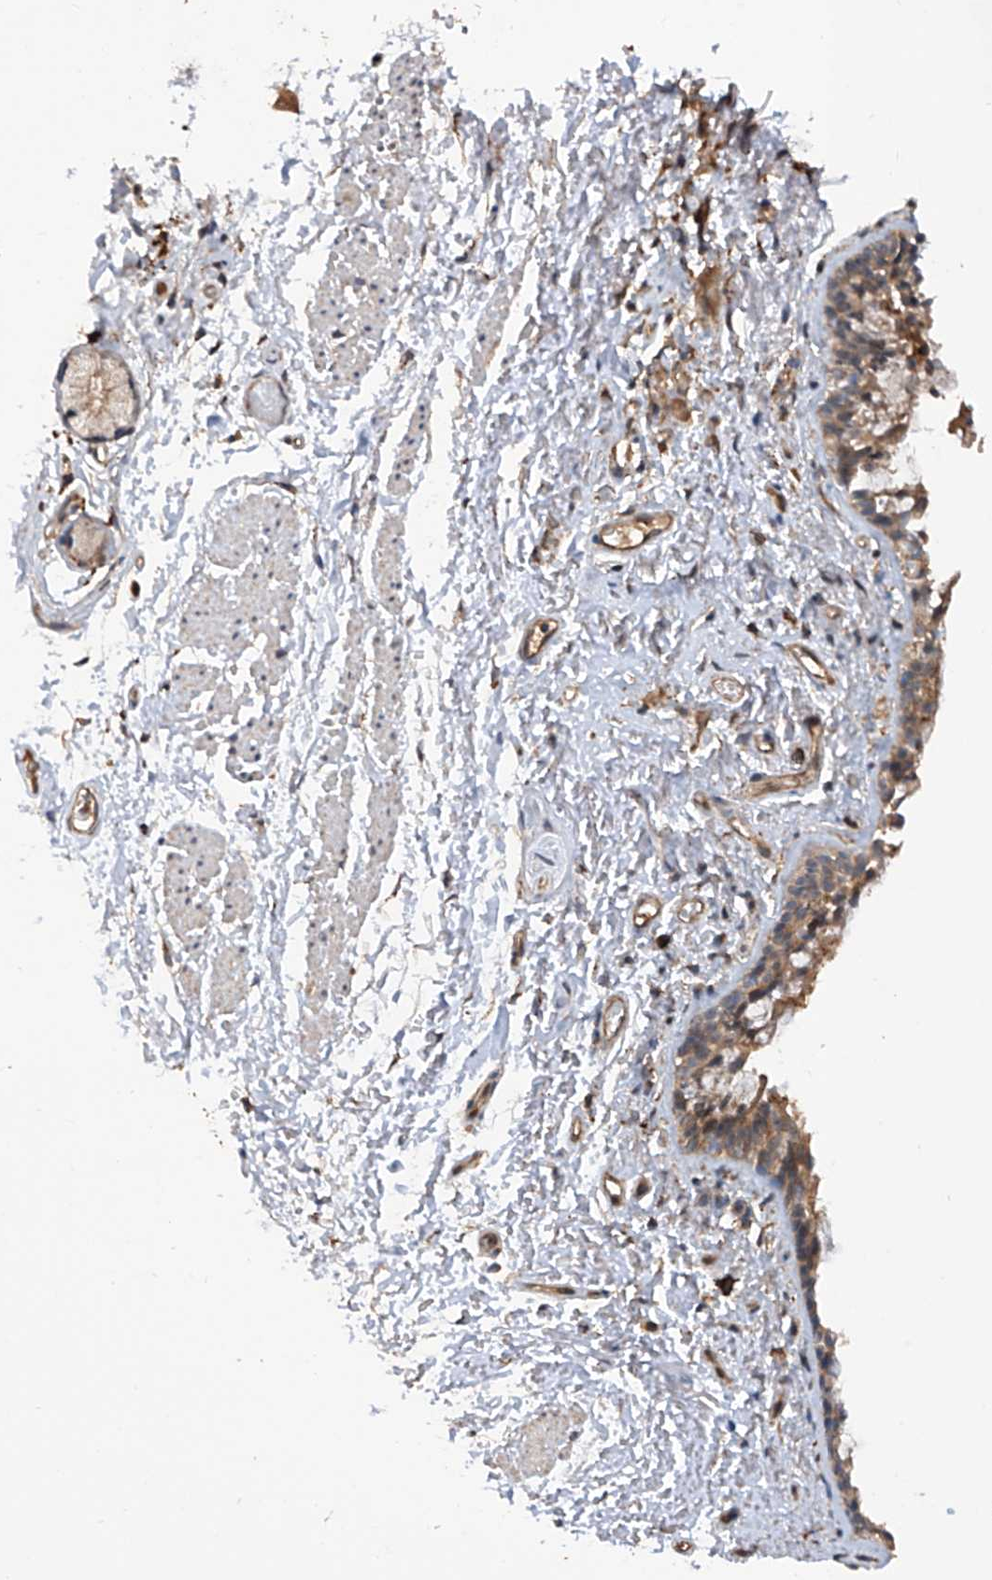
{"staining": {"intensity": "moderate", "quantity": ">75%", "location": "cytoplasmic/membranous"}, "tissue": "bronchus", "cell_type": "Respiratory epithelial cells", "image_type": "normal", "snomed": [{"axis": "morphology", "description": "Normal tissue, NOS"}, {"axis": "topography", "description": "Cartilage tissue"}, {"axis": "topography", "description": "Bronchus"}], "caption": "Immunohistochemical staining of normal human bronchus shows >75% levels of moderate cytoplasmic/membranous protein positivity in approximately >75% of respiratory epithelial cells.", "gene": "RILPL2", "patient": {"sex": "female", "age": 73}}